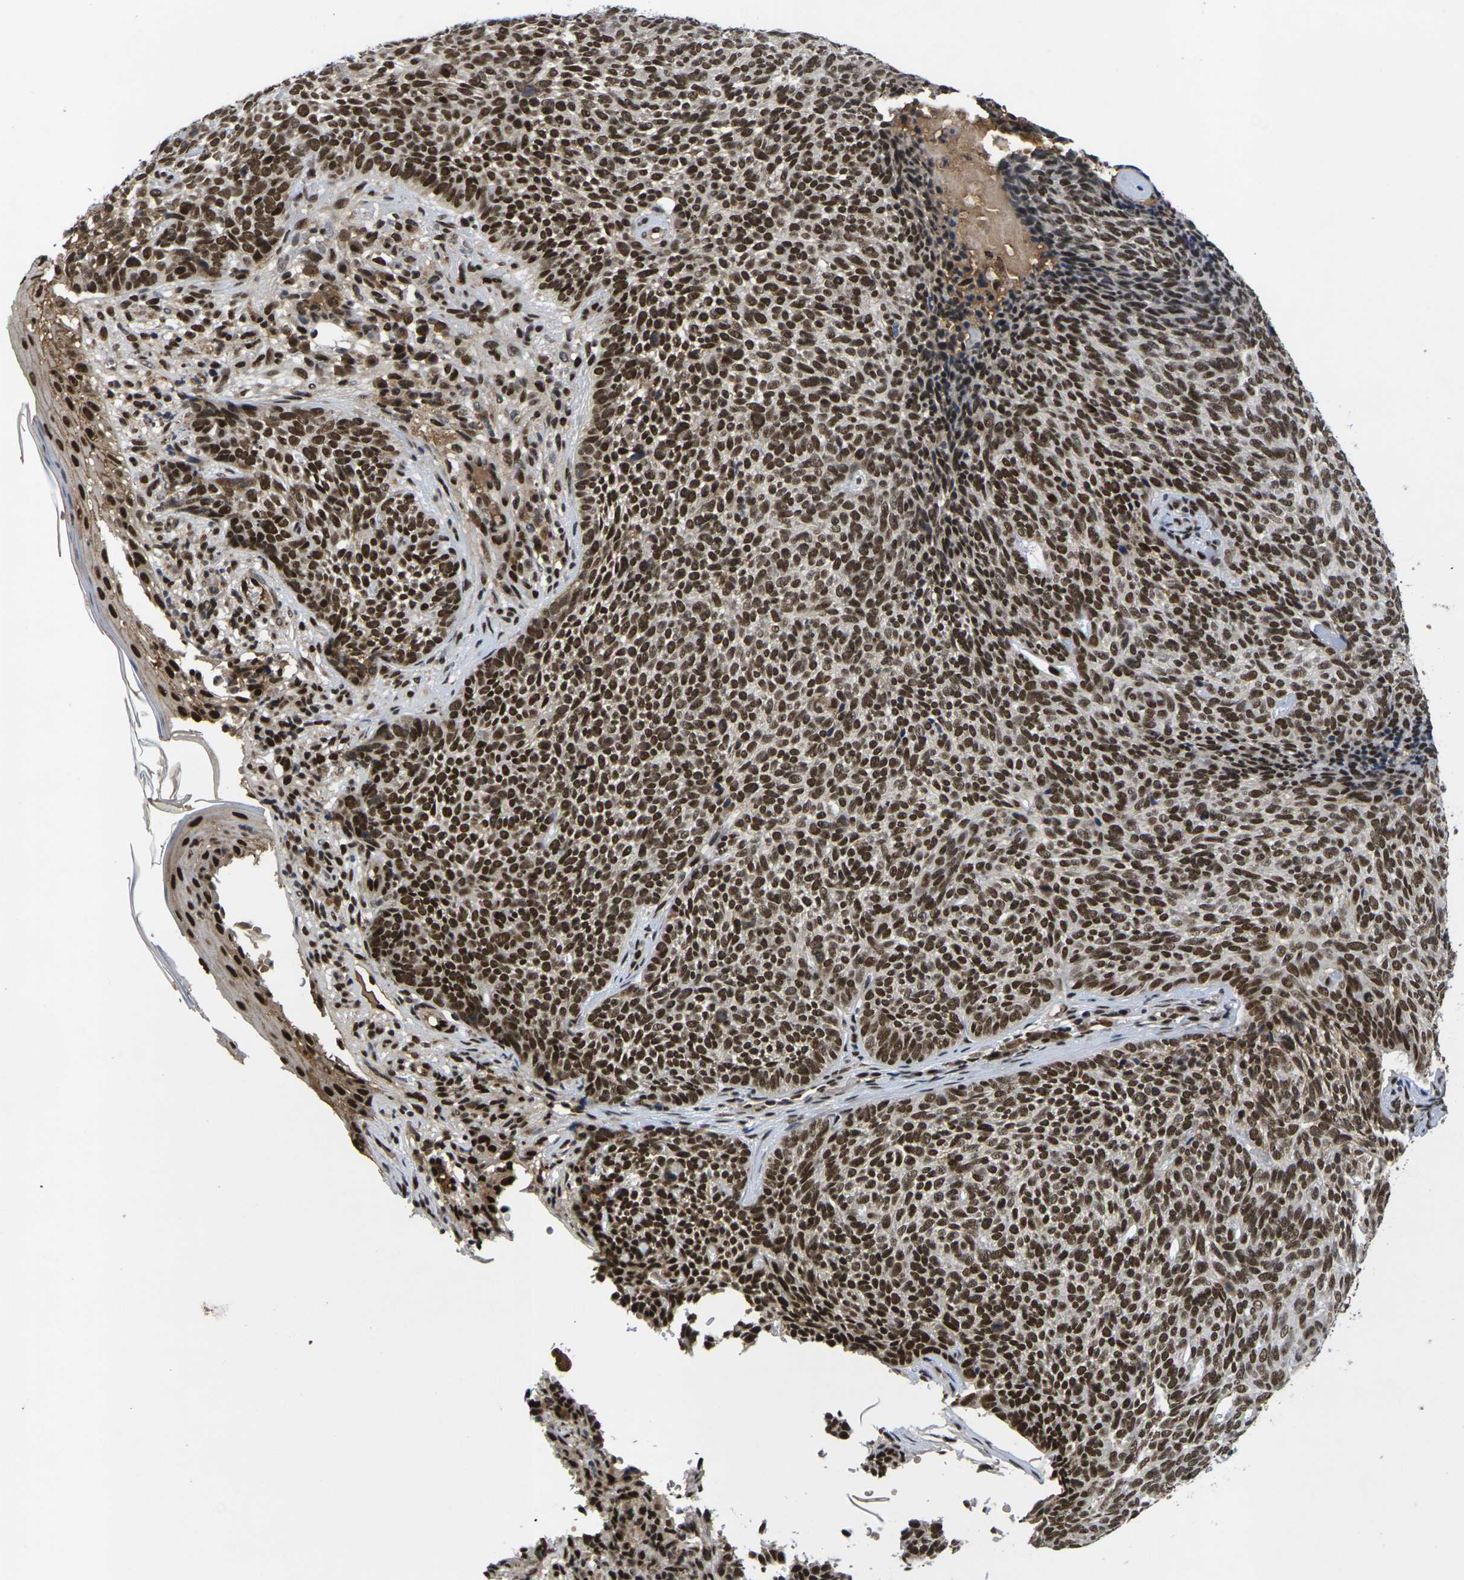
{"staining": {"intensity": "strong", "quantity": ">75%", "location": "nuclear"}, "tissue": "skin cancer", "cell_type": "Tumor cells", "image_type": "cancer", "snomed": [{"axis": "morphology", "description": "Basal cell carcinoma"}, {"axis": "topography", "description": "Skin"}], "caption": "Tumor cells reveal strong nuclear staining in approximately >75% of cells in basal cell carcinoma (skin). The protein is stained brown, and the nuclei are stained in blue (DAB IHC with brightfield microscopy, high magnification).", "gene": "GTF2E1", "patient": {"sex": "female", "age": 84}}